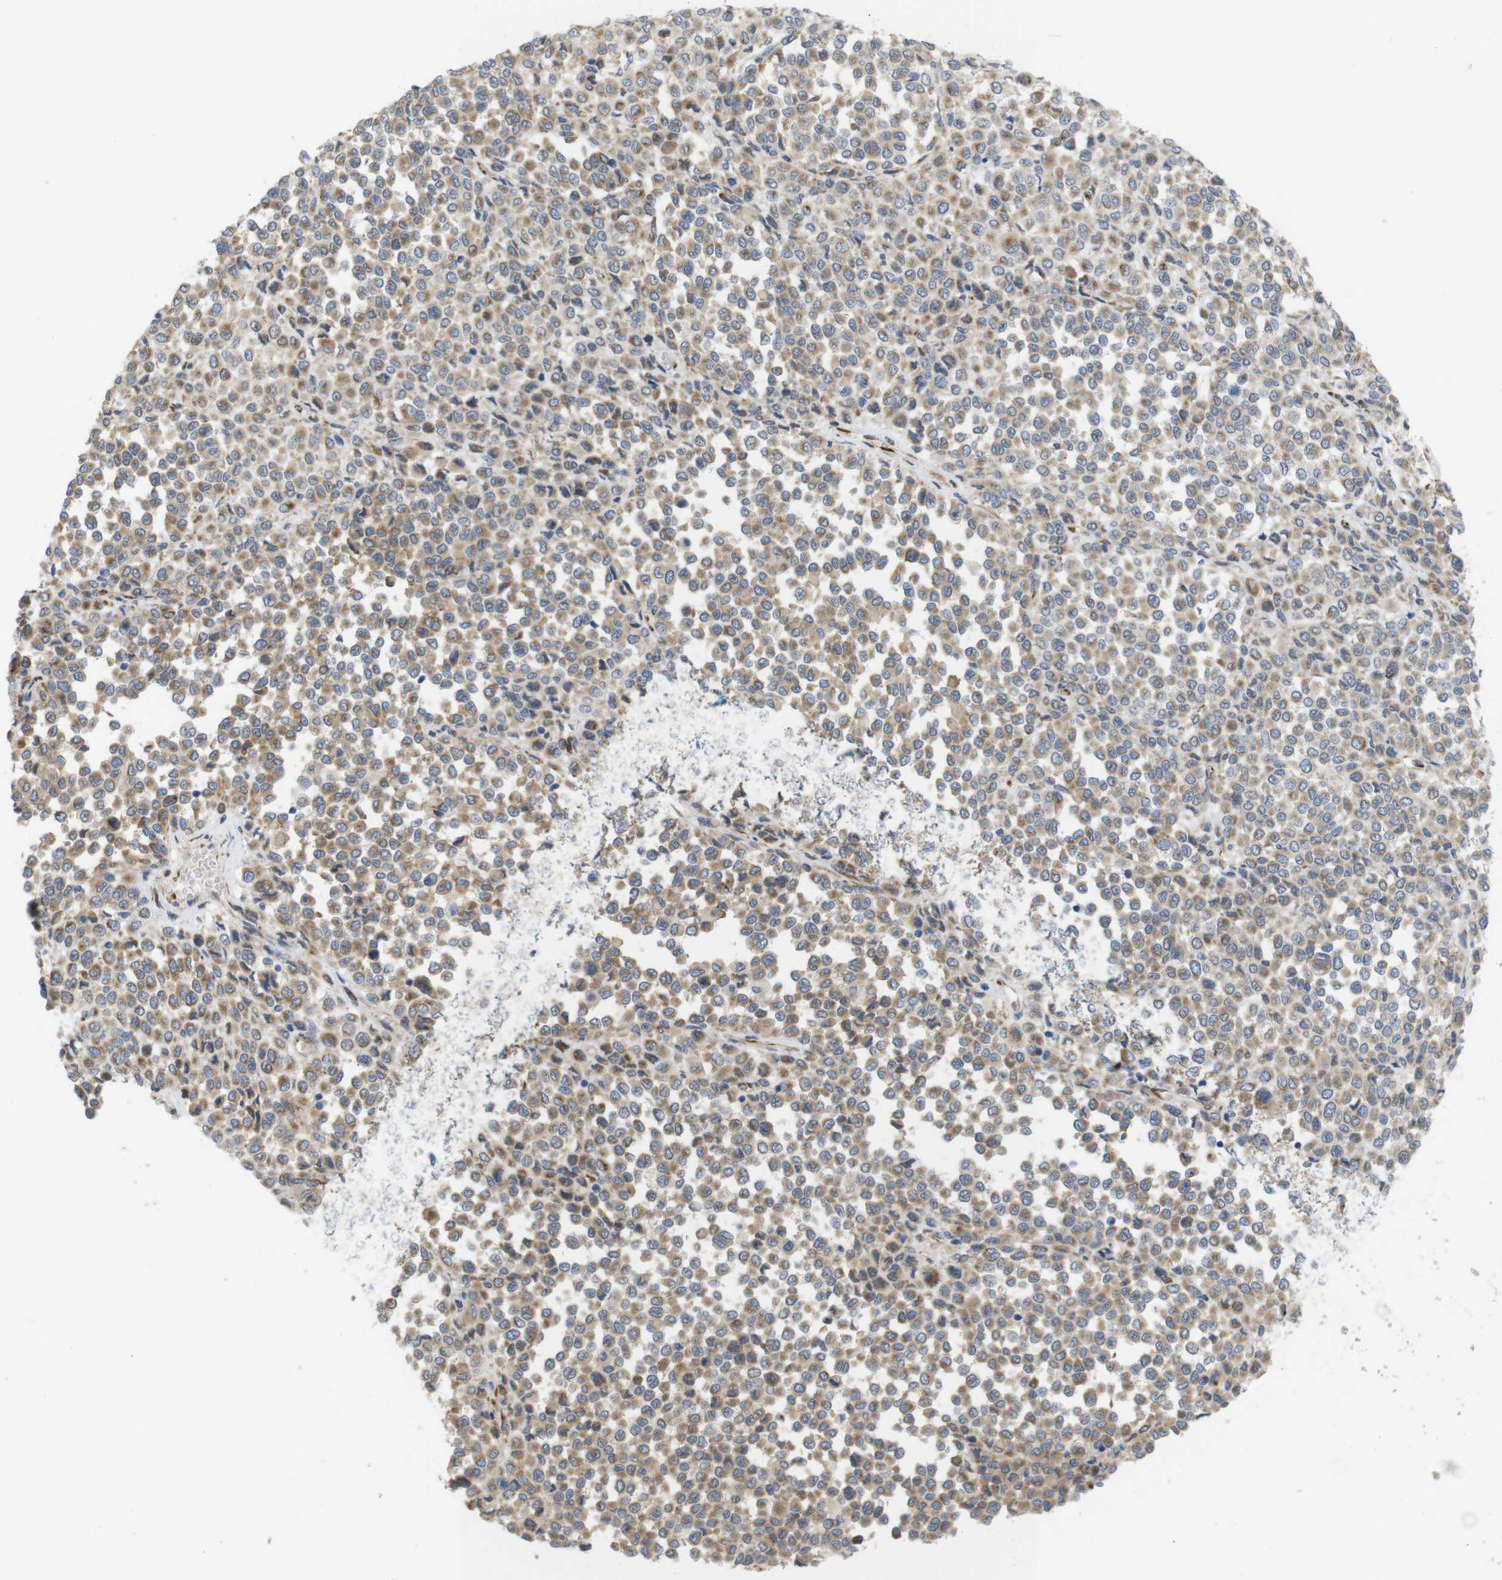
{"staining": {"intensity": "moderate", "quantity": ">75%", "location": "cytoplasmic/membranous"}, "tissue": "melanoma", "cell_type": "Tumor cells", "image_type": "cancer", "snomed": [{"axis": "morphology", "description": "Malignant melanoma, Metastatic site"}, {"axis": "topography", "description": "Pancreas"}], "caption": "Protein positivity by immunohistochemistry reveals moderate cytoplasmic/membranous expression in about >75% of tumor cells in melanoma.", "gene": "PCNX2", "patient": {"sex": "female", "age": 30}}